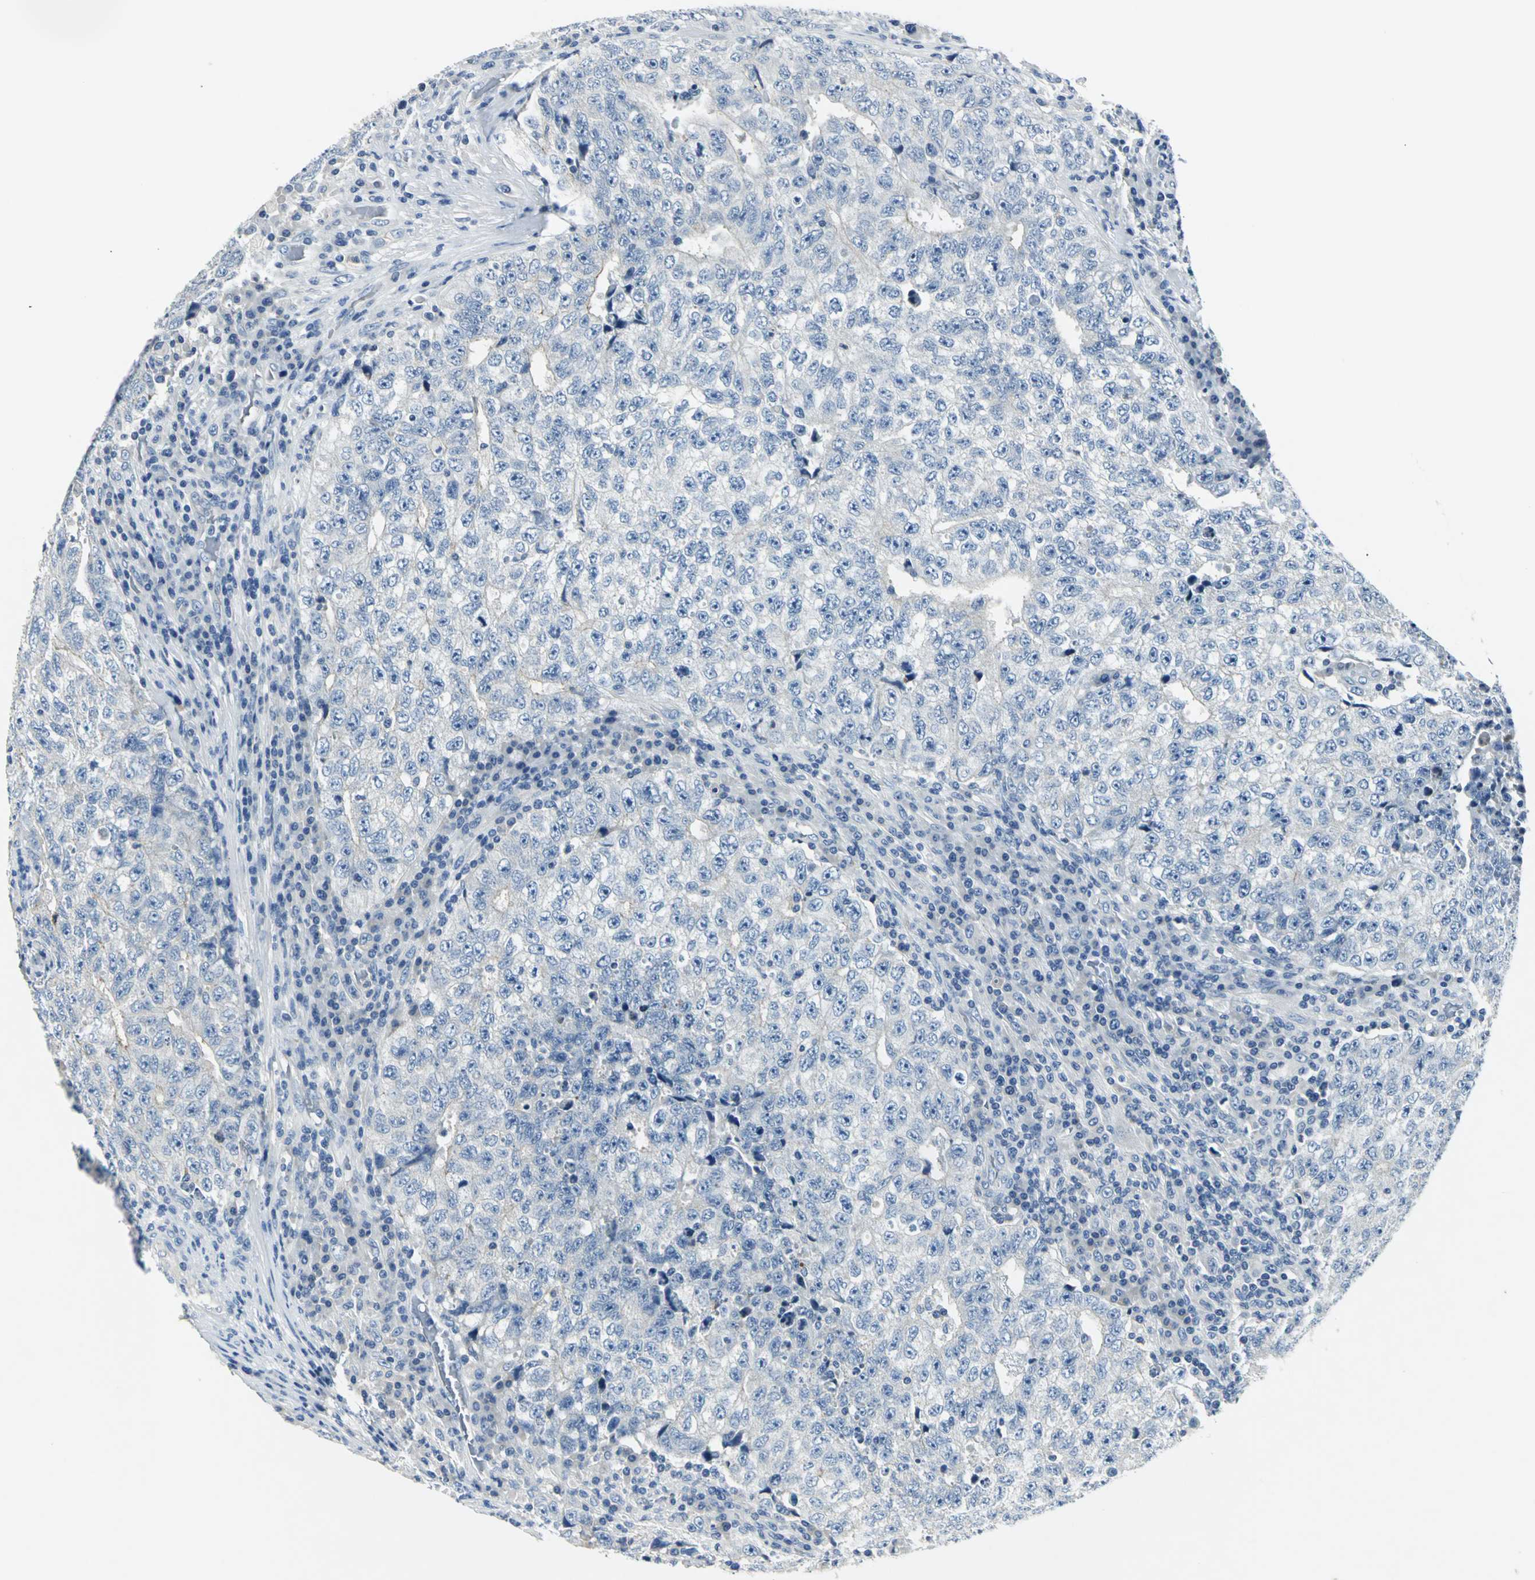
{"staining": {"intensity": "negative", "quantity": "none", "location": "none"}, "tissue": "testis cancer", "cell_type": "Tumor cells", "image_type": "cancer", "snomed": [{"axis": "morphology", "description": "Necrosis, NOS"}, {"axis": "morphology", "description": "Carcinoma, Embryonal, NOS"}, {"axis": "topography", "description": "Testis"}], "caption": "There is no significant expression in tumor cells of testis cancer. (Stains: DAB immunohistochemistry with hematoxylin counter stain, Microscopy: brightfield microscopy at high magnification).", "gene": "RIPOR1", "patient": {"sex": "male", "age": 19}}